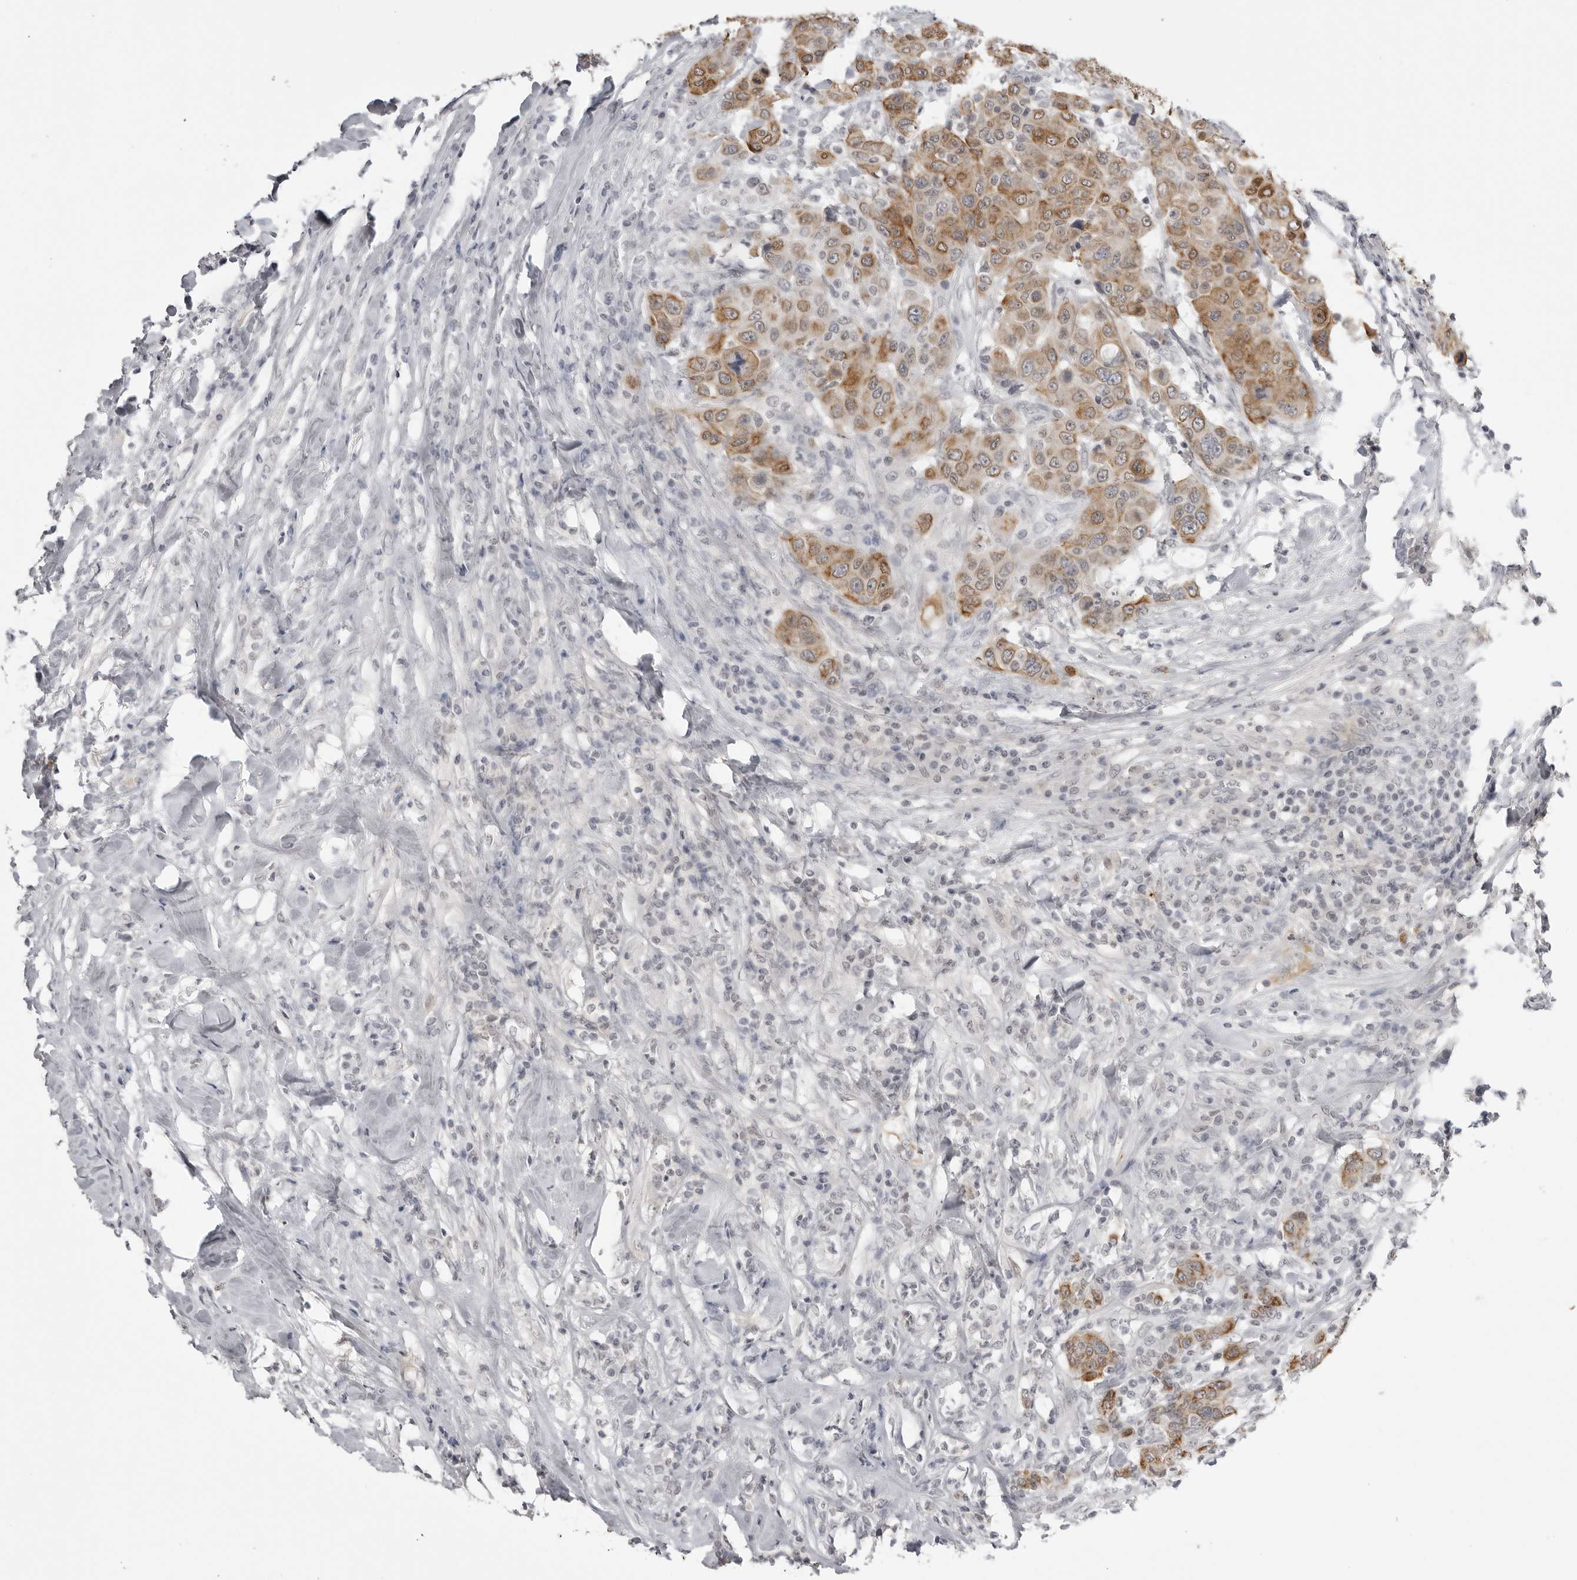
{"staining": {"intensity": "moderate", "quantity": ">75%", "location": "cytoplasmic/membranous"}, "tissue": "breast cancer", "cell_type": "Tumor cells", "image_type": "cancer", "snomed": [{"axis": "morphology", "description": "Duct carcinoma"}, {"axis": "topography", "description": "Breast"}], "caption": "This is an image of immunohistochemistry (IHC) staining of breast cancer (intraductal carcinoma), which shows moderate staining in the cytoplasmic/membranous of tumor cells.", "gene": "SERPINF2", "patient": {"sex": "female", "age": 37}}